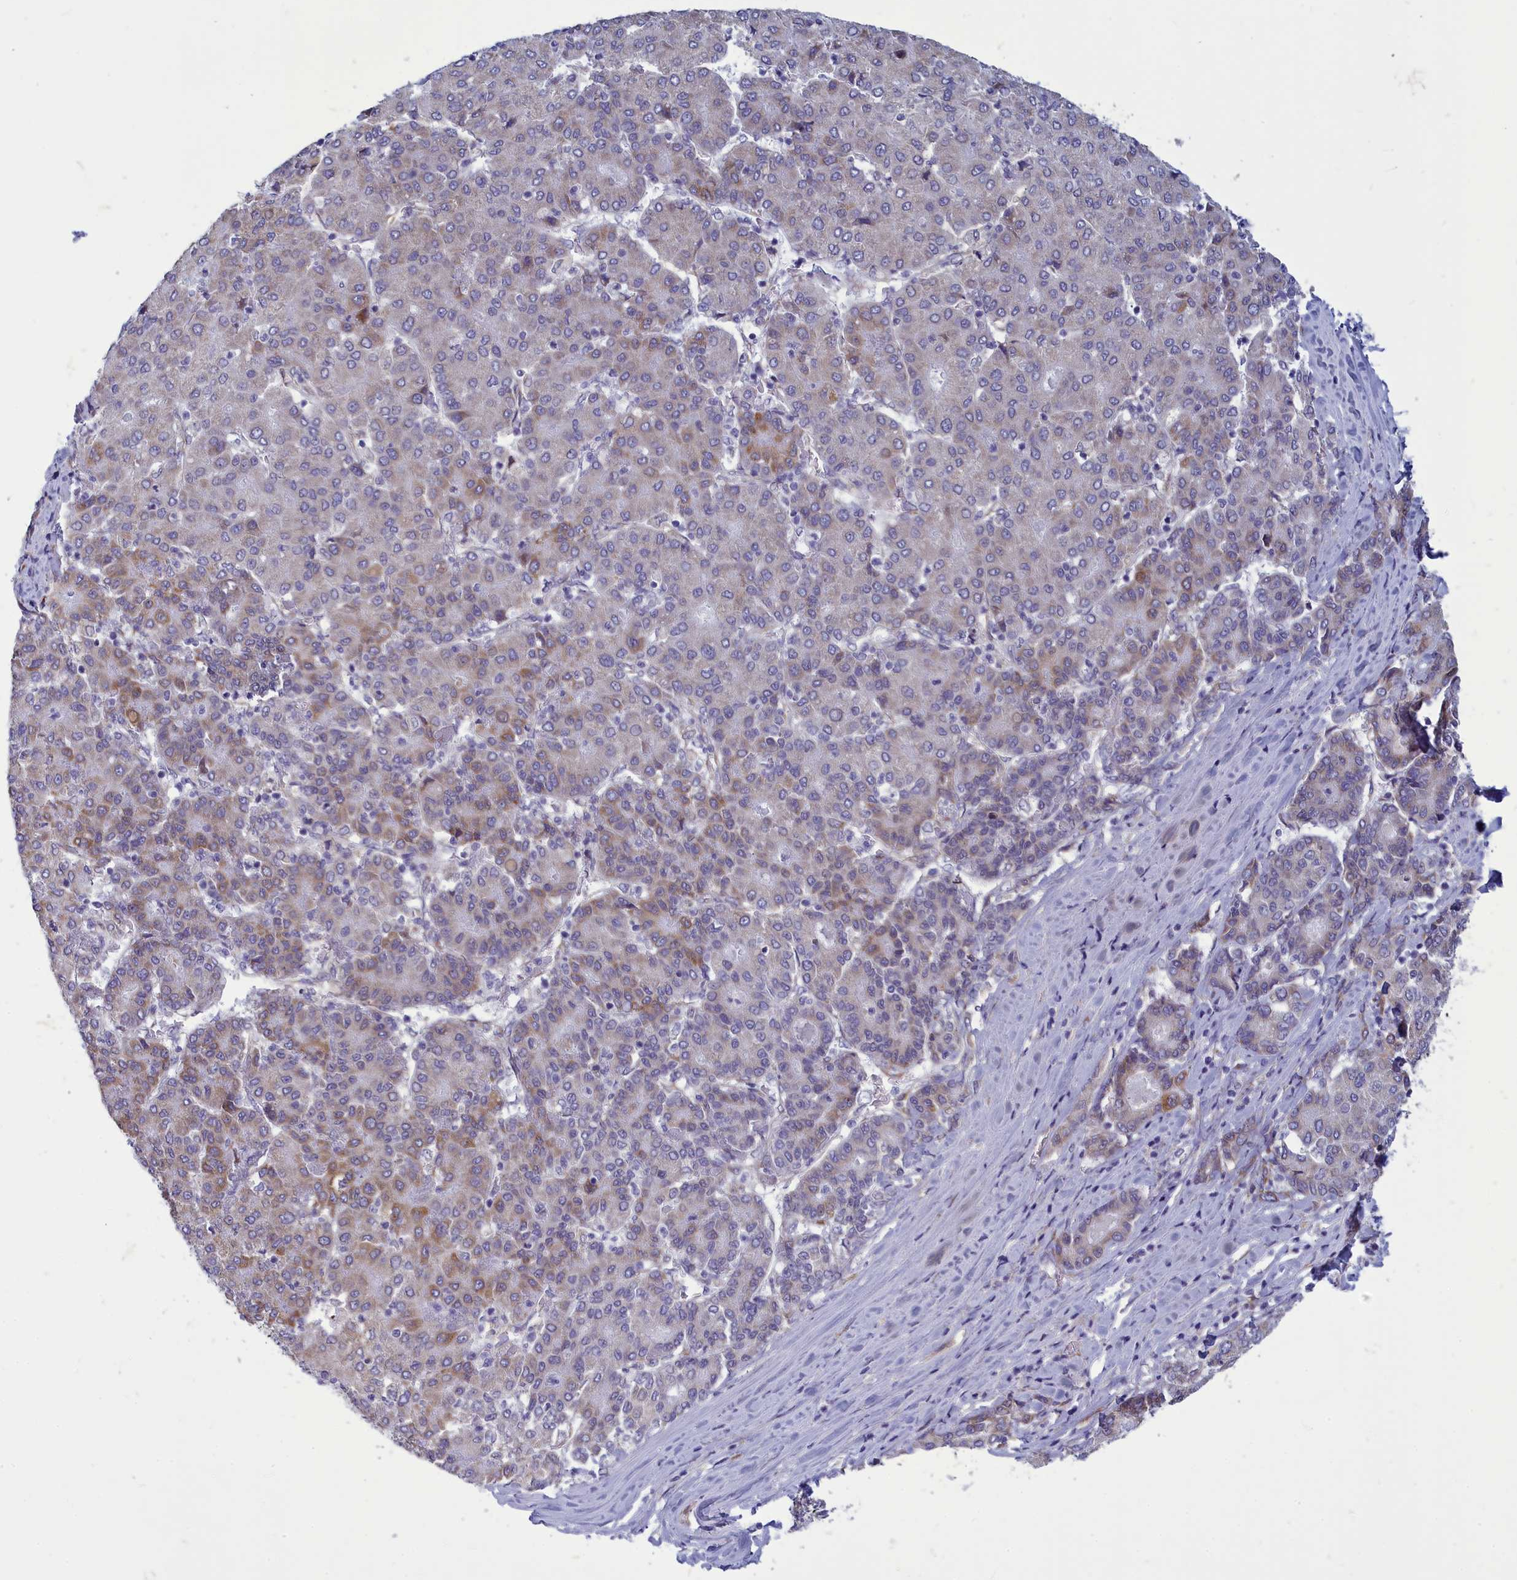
{"staining": {"intensity": "weak", "quantity": "25%-75%", "location": "cytoplasmic/membranous"}, "tissue": "liver cancer", "cell_type": "Tumor cells", "image_type": "cancer", "snomed": [{"axis": "morphology", "description": "Carcinoma, Hepatocellular, NOS"}, {"axis": "topography", "description": "Liver"}], "caption": "Weak cytoplasmic/membranous protein expression is present in approximately 25%-75% of tumor cells in liver hepatocellular carcinoma.", "gene": "CENATAC", "patient": {"sex": "male", "age": 65}}